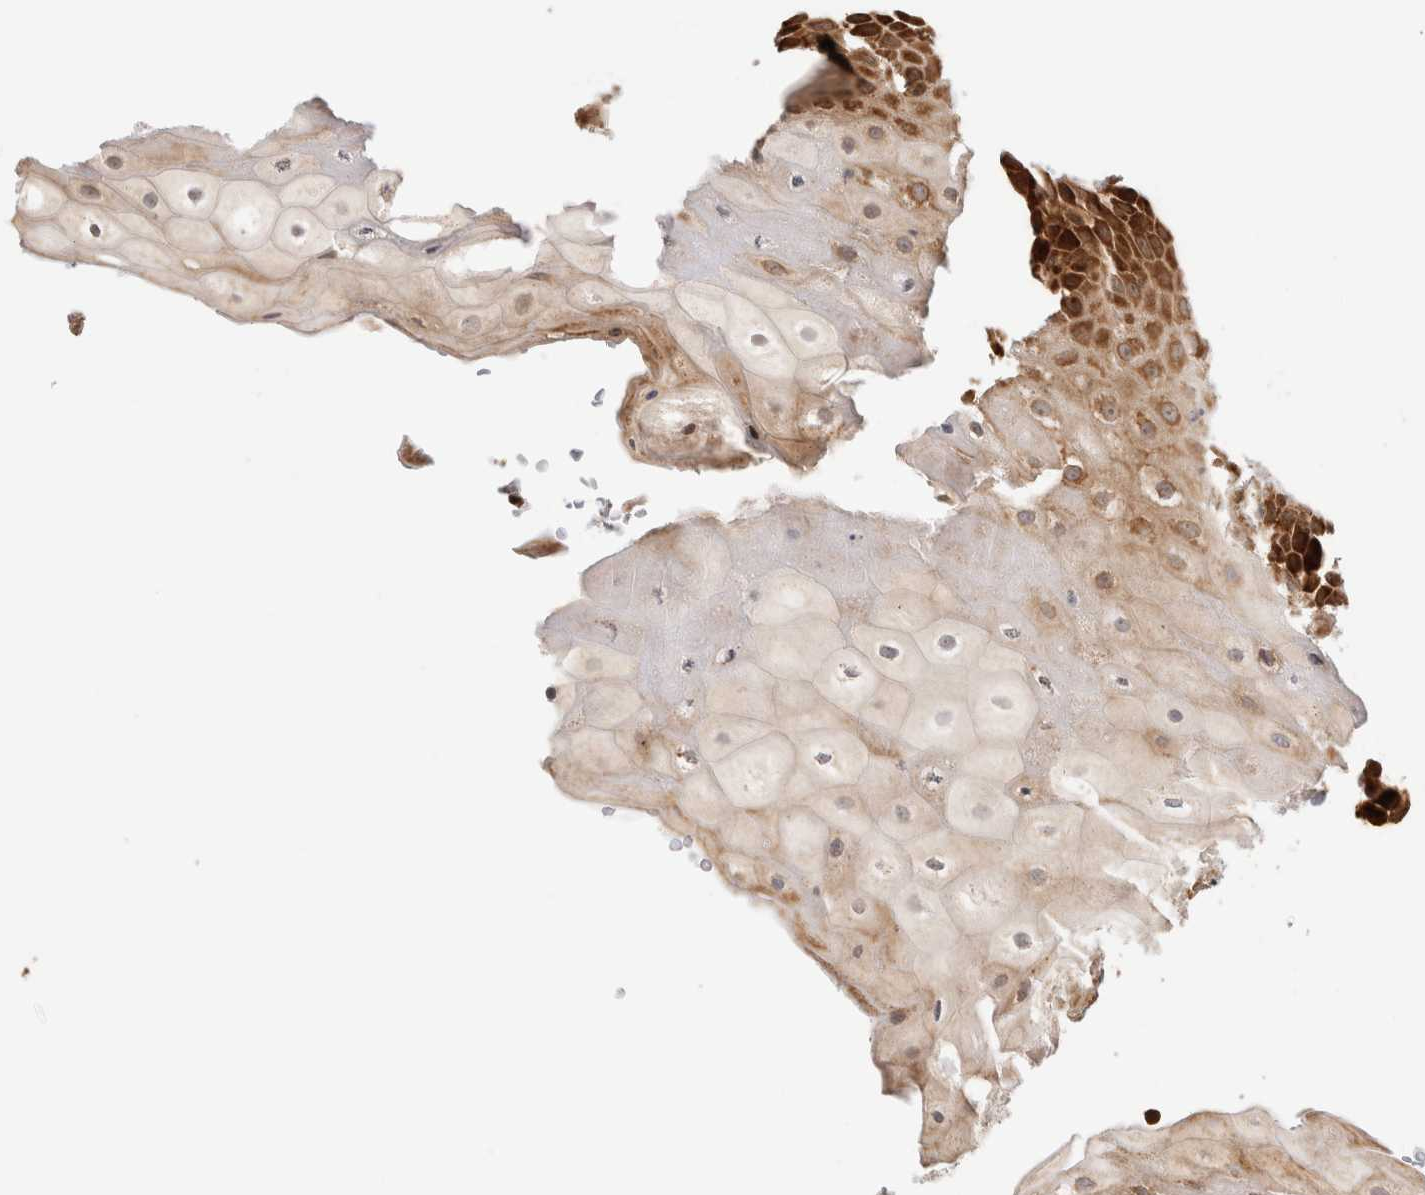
{"staining": {"intensity": "moderate", "quantity": "25%-75%", "location": "cytoplasmic/membranous"}, "tissue": "oral mucosa", "cell_type": "Squamous epithelial cells", "image_type": "normal", "snomed": [{"axis": "morphology", "description": "Normal tissue, NOS"}, {"axis": "topography", "description": "Oral tissue"}], "caption": "Protein staining of unremarkable oral mucosa reveals moderate cytoplasmic/membranous expression in about 25%-75% of squamous epithelial cells. The protein is shown in brown color, while the nuclei are stained blue.", "gene": "ACTL9", "patient": {"sex": "female", "age": 76}}